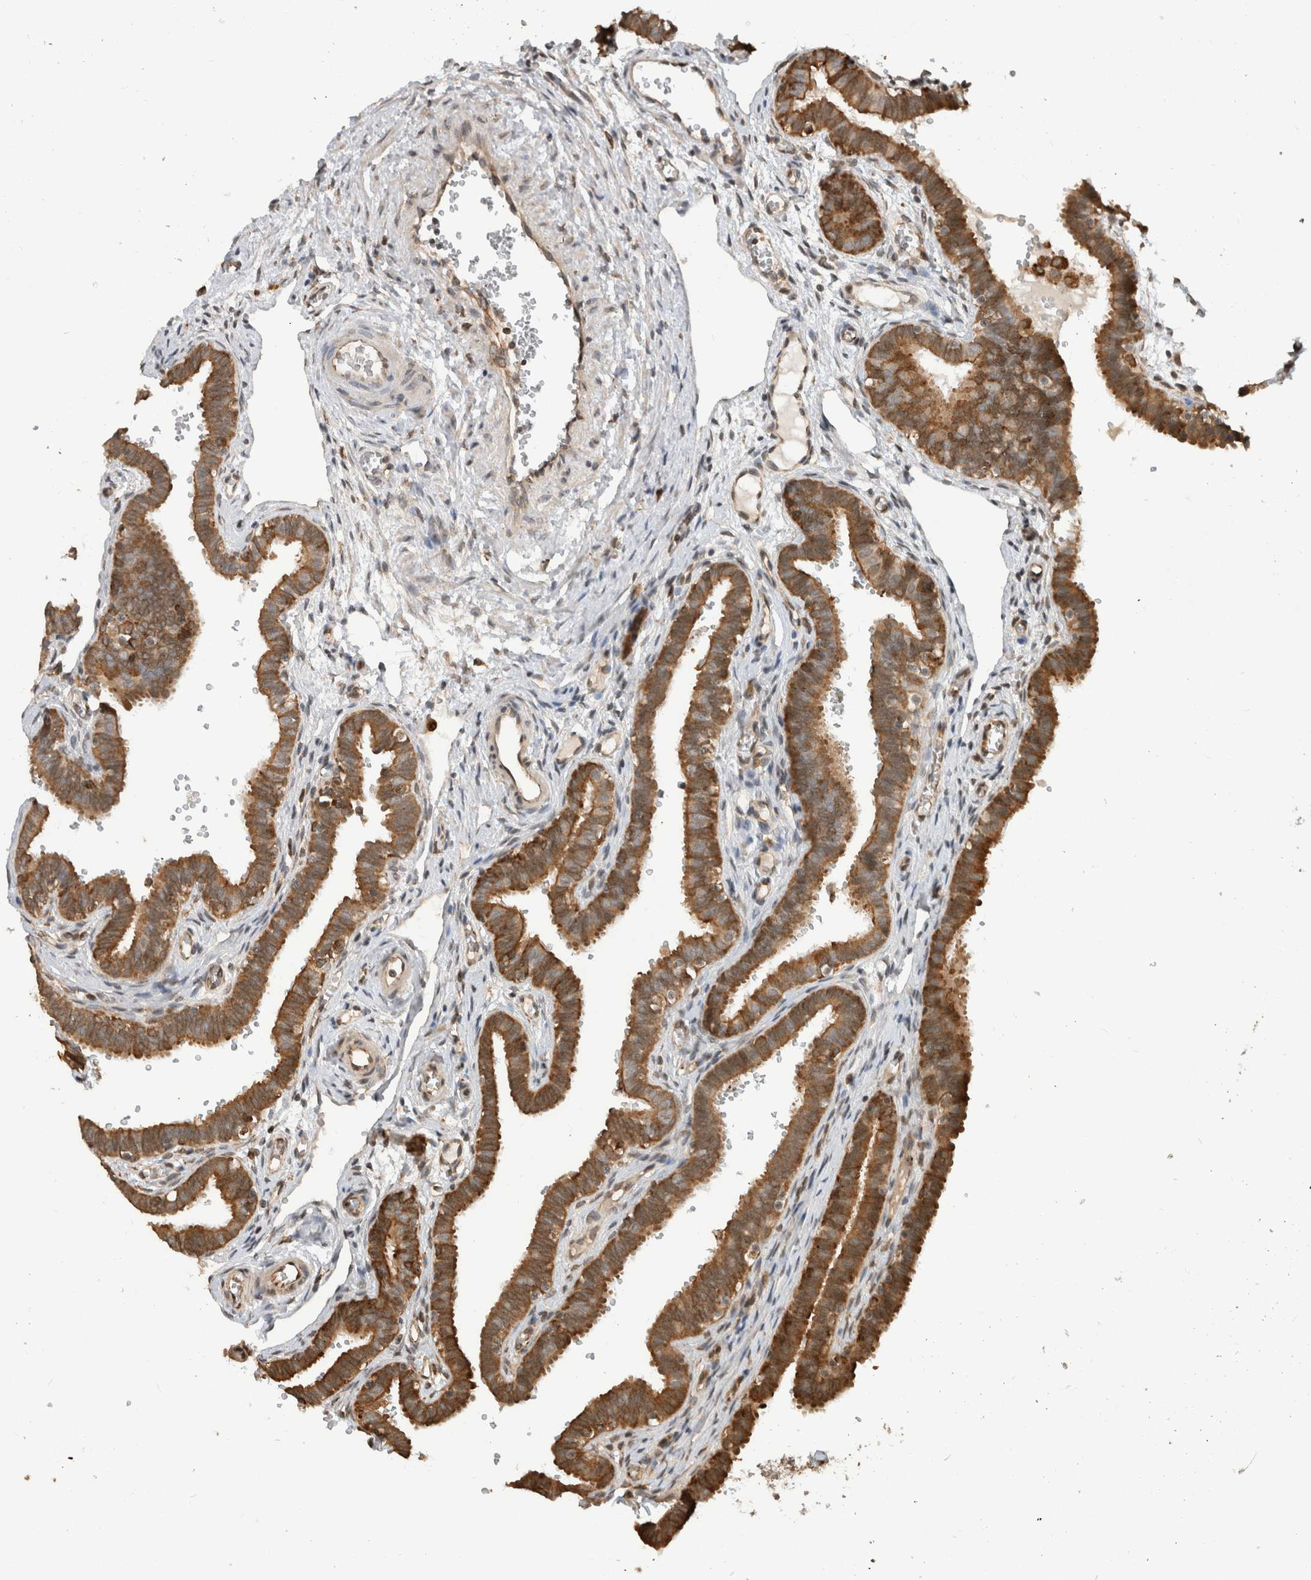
{"staining": {"intensity": "moderate", "quantity": ">75%", "location": "cytoplasmic/membranous"}, "tissue": "fallopian tube", "cell_type": "Glandular cells", "image_type": "normal", "snomed": [{"axis": "morphology", "description": "Normal tissue, NOS"}, {"axis": "topography", "description": "Fallopian tube"}, {"axis": "topography", "description": "Placenta"}], "caption": "This image reveals immunohistochemistry (IHC) staining of unremarkable fallopian tube, with medium moderate cytoplasmic/membranous positivity in about >75% of glandular cells.", "gene": "MS4A7", "patient": {"sex": "female", "age": 32}}